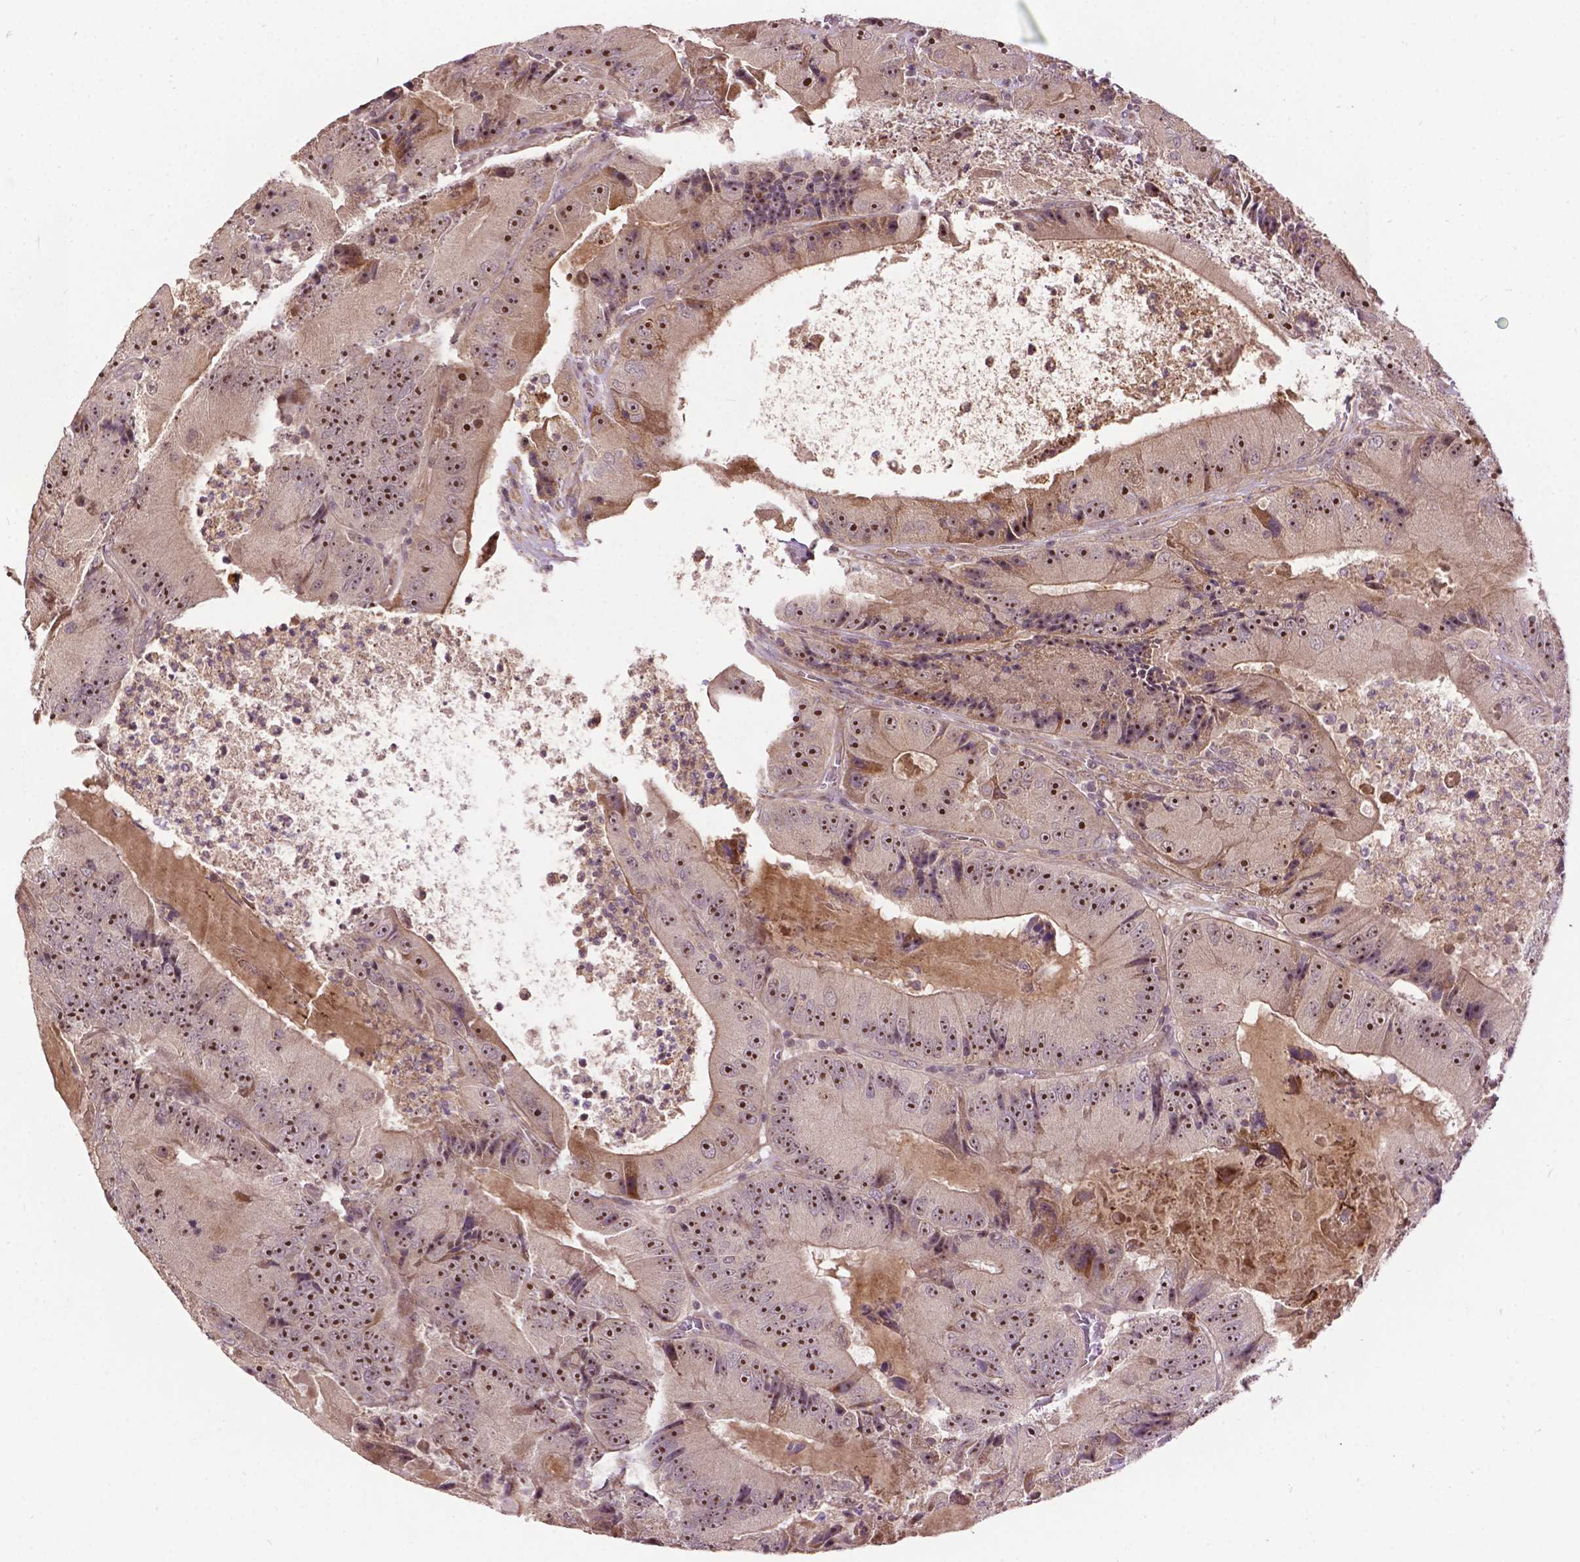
{"staining": {"intensity": "strong", "quantity": ">75%", "location": "nuclear"}, "tissue": "colorectal cancer", "cell_type": "Tumor cells", "image_type": "cancer", "snomed": [{"axis": "morphology", "description": "Adenocarcinoma, NOS"}, {"axis": "topography", "description": "Colon"}], "caption": "A brown stain highlights strong nuclear expression of a protein in adenocarcinoma (colorectal) tumor cells.", "gene": "PARP3", "patient": {"sex": "female", "age": 86}}